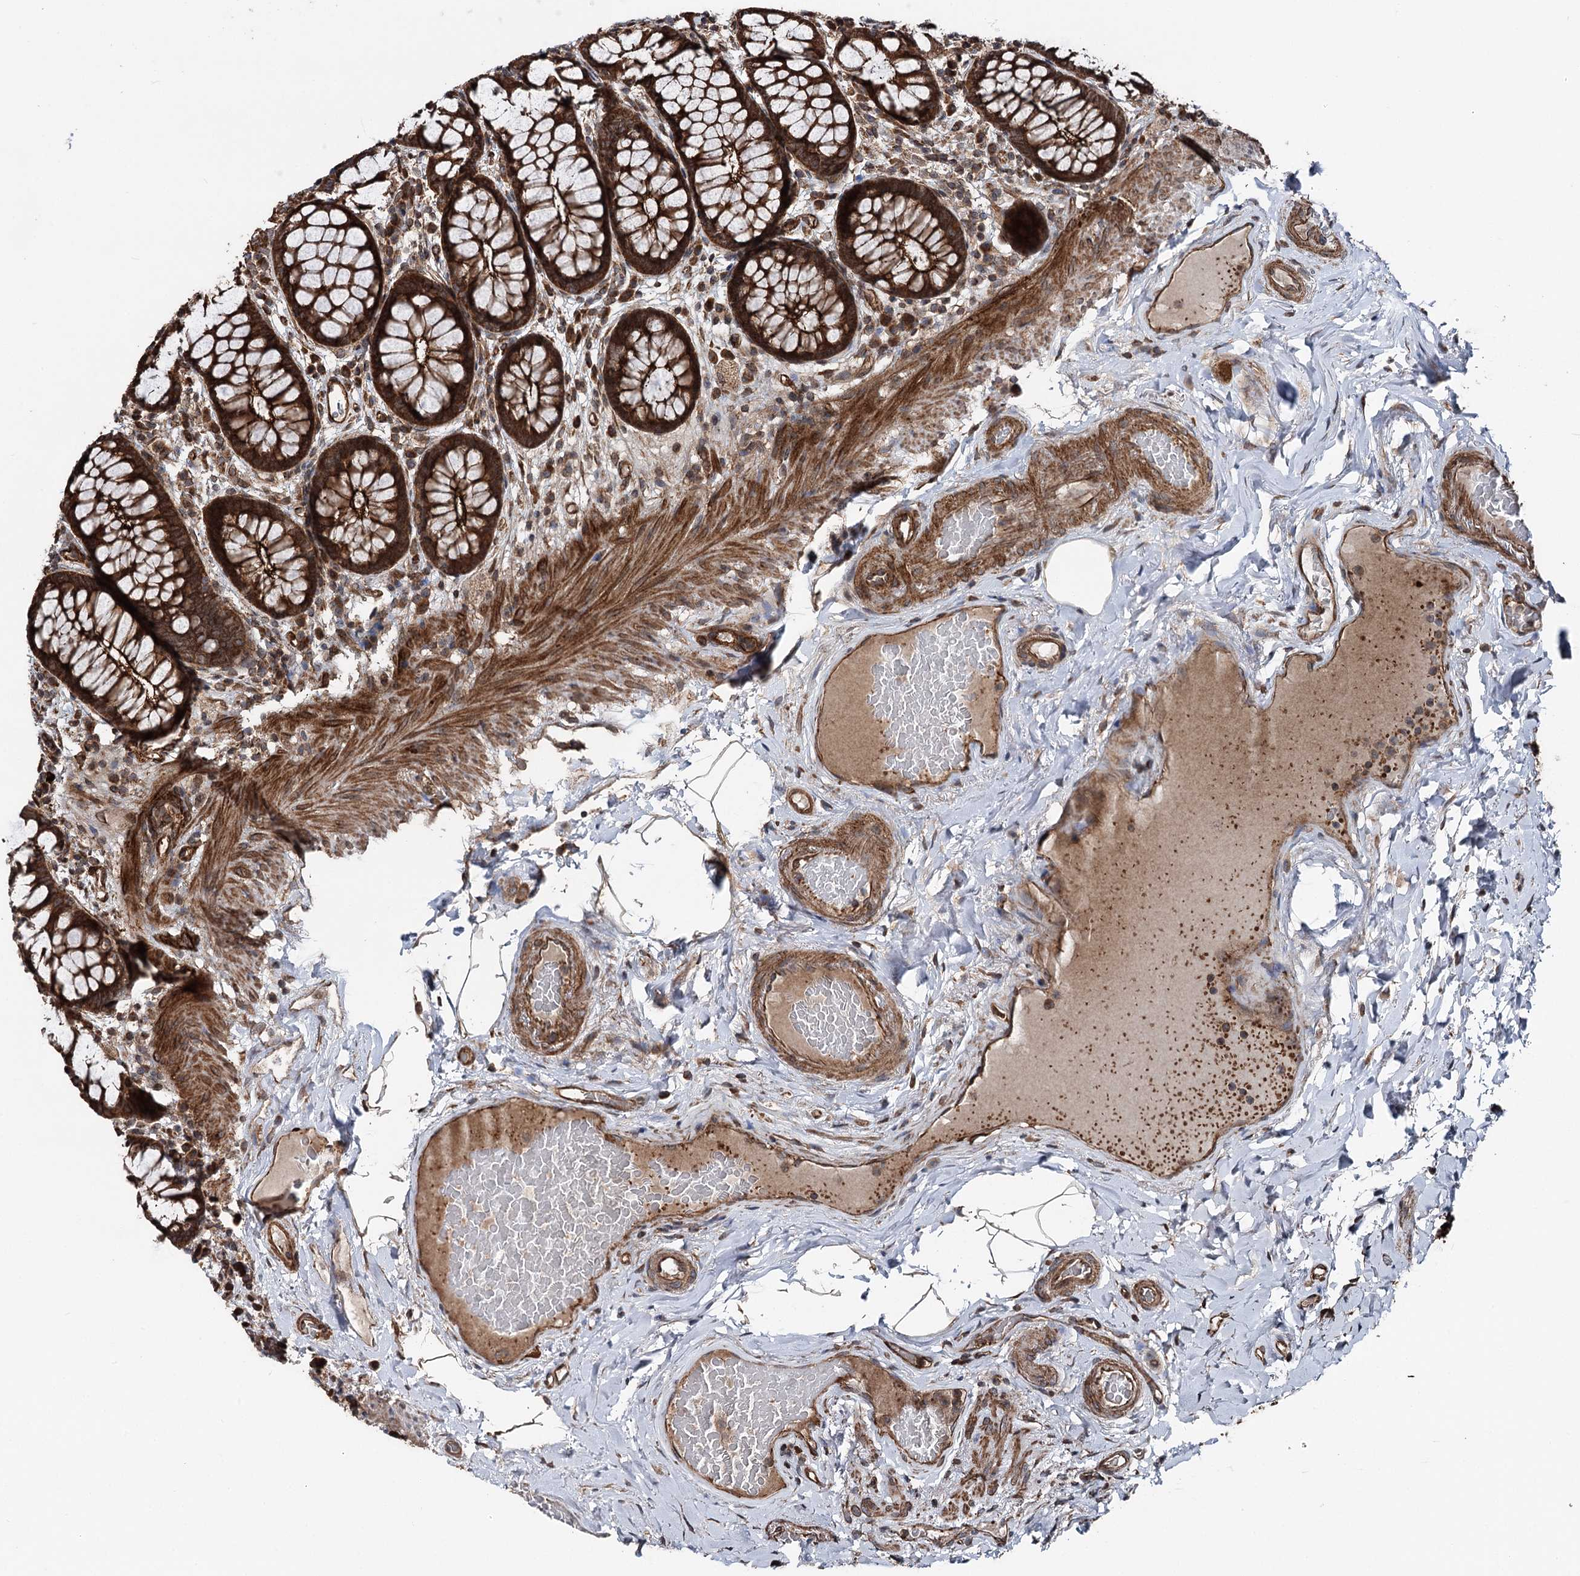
{"staining": {"intensity": "strong", "quantity": ">75%", "location": "cytoplasmic/membranous"}, "tissue": "rectum", "cell_type": "Glandular cells", "image_type": "normal", "snomed": [{"axis": "morphology", "description": "Normal tissue, NOS"}, {"axis": "topography", "description": "Rectum"}], "caption": "The histopathology image shows immunohistochemical staining of unremarkable rectum. There is strong cytoplasmic/membranous expression is appreciated in approximately >75% of glandular cells. (DAB IHC with brightfield microscopy, high magnification).", "gene": "ITFG2", "patient": {"sex": "male", "age": 83}}